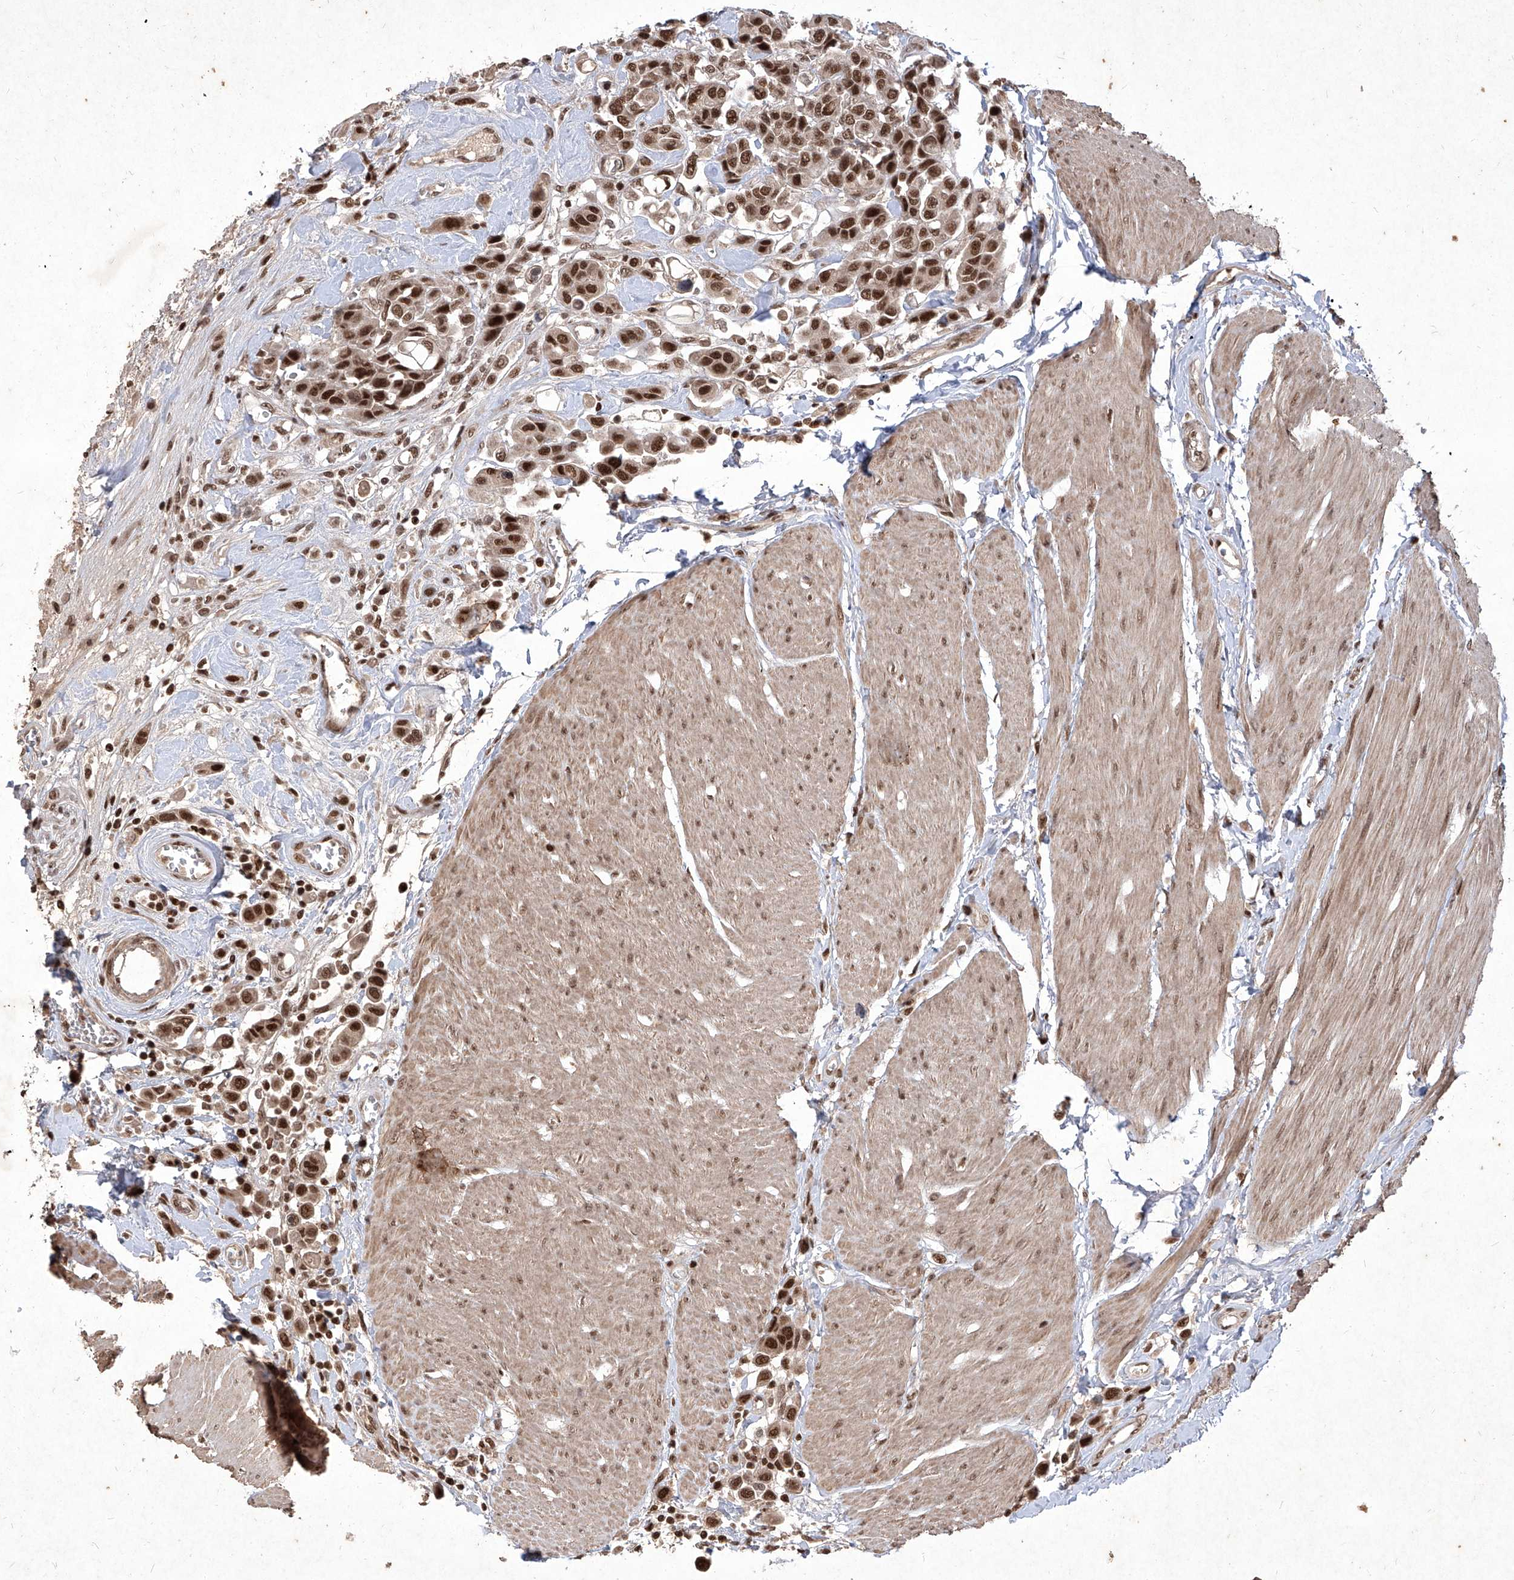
{"staining": {"intensity": "strong", "quantity": ">75%", "location": "nuclear"}, "tissue": "urothelial cancer", "cell_type": "Tumor cells", "image_type": "cancer", "snomed": [{"axis": "morphology", "description": "Urothelial carcinoma, High grade"}, {"axis": "topography", "description": "Urinary bladder"}], "caption": "An IHC image of neoplastic tissue is shown. Protein staining in brown labels strong nuclear positivity in urothelial cancer within tumor cells.", "gene": "IRF2", "patient": {"sex": "male", "age": 50}}